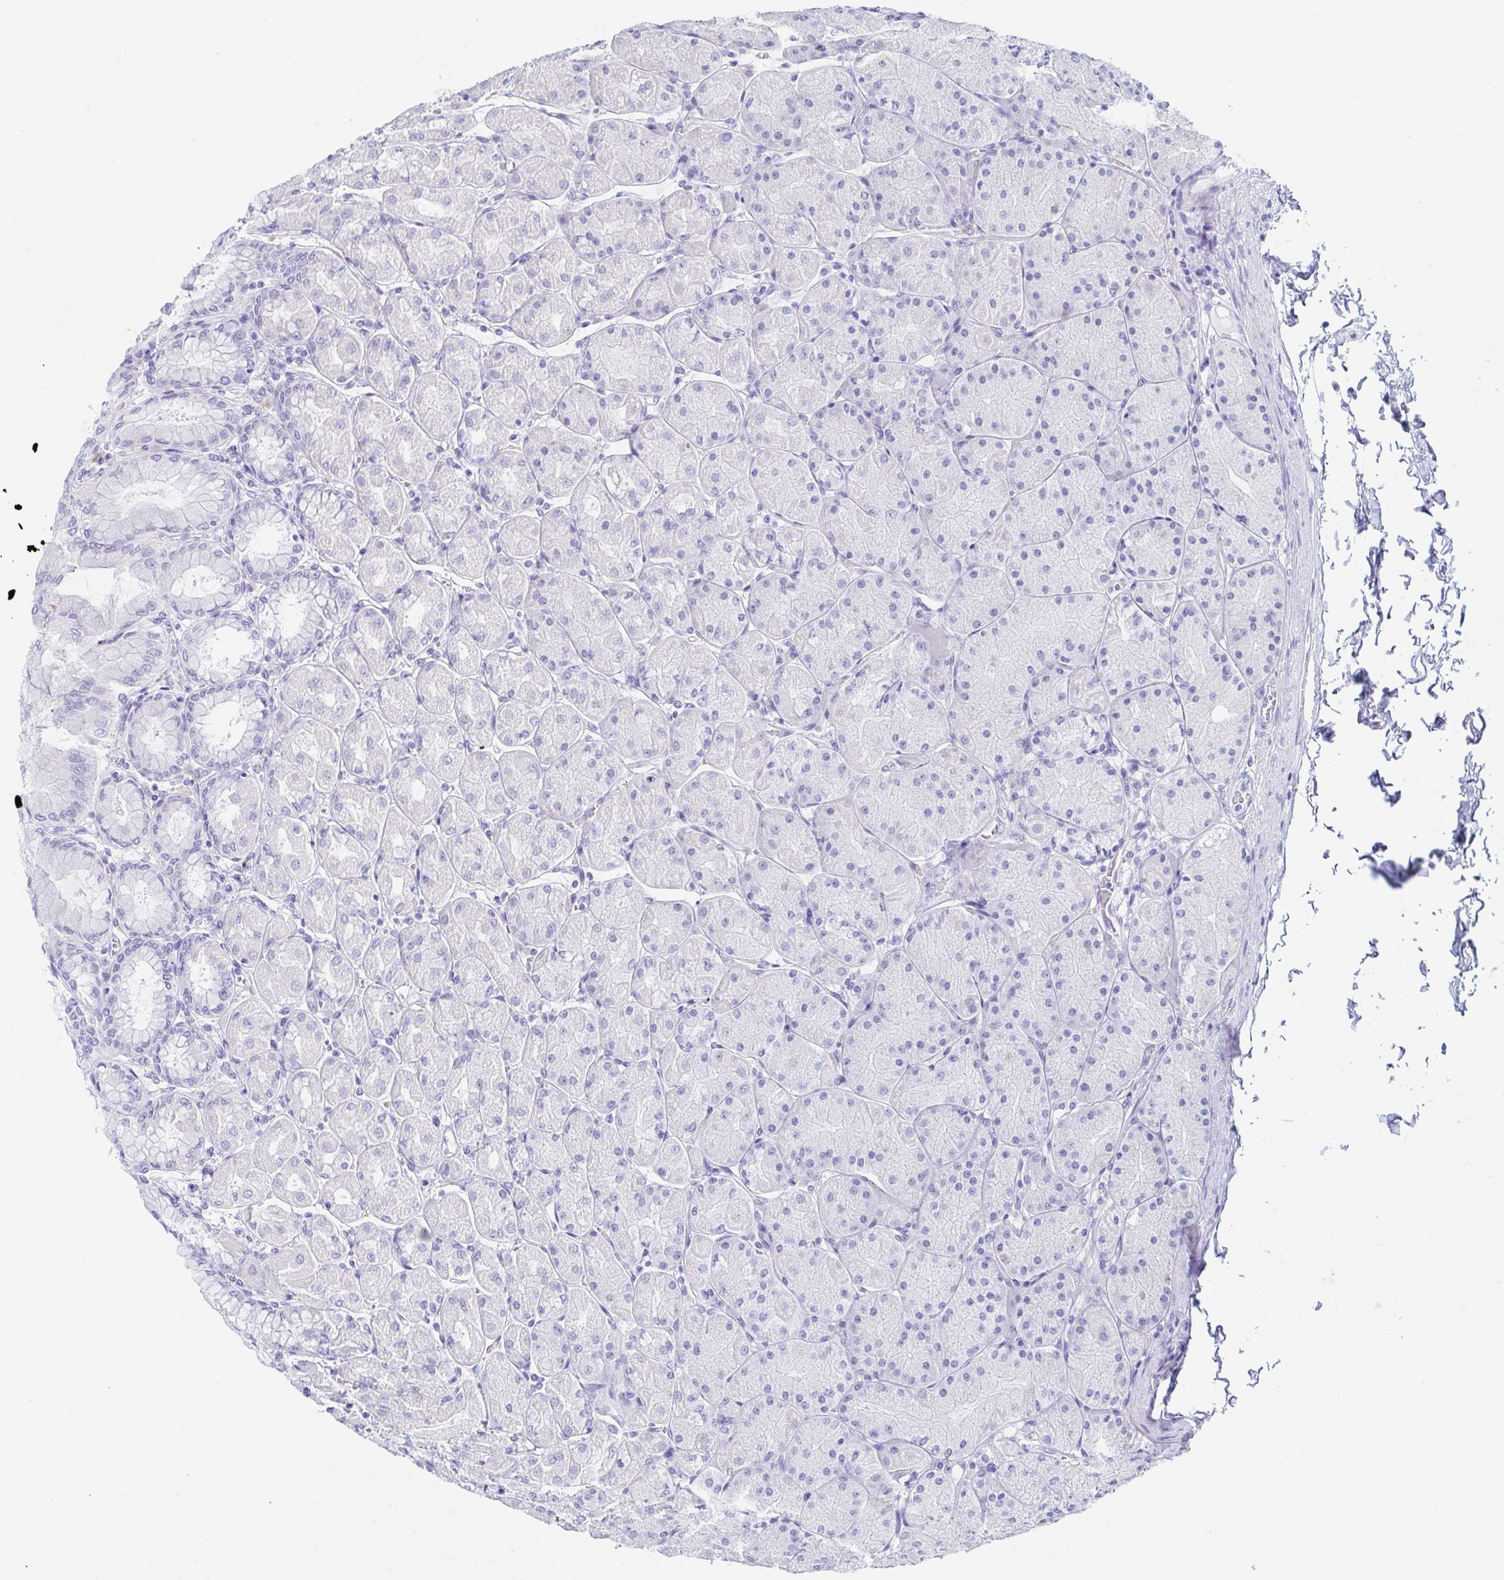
{"staining": {"intensity": "negative", "quantity": "none", "location": "none"}, "tissue": "stomach", "cell_type": "Glandular cells", "image_type": "normal", "snomed": [{"axis": "morphology", "description": "Normal tissue, NOS"}, {"axis": "topography", "description": "Stomach, upper"}], "caption": "DAB immunohistochemical staining of normal stomach demonstrates no significant positivity in glandular cells.", "gene": "C4orf17", "patient": {"sex": "female", "age": 56}}